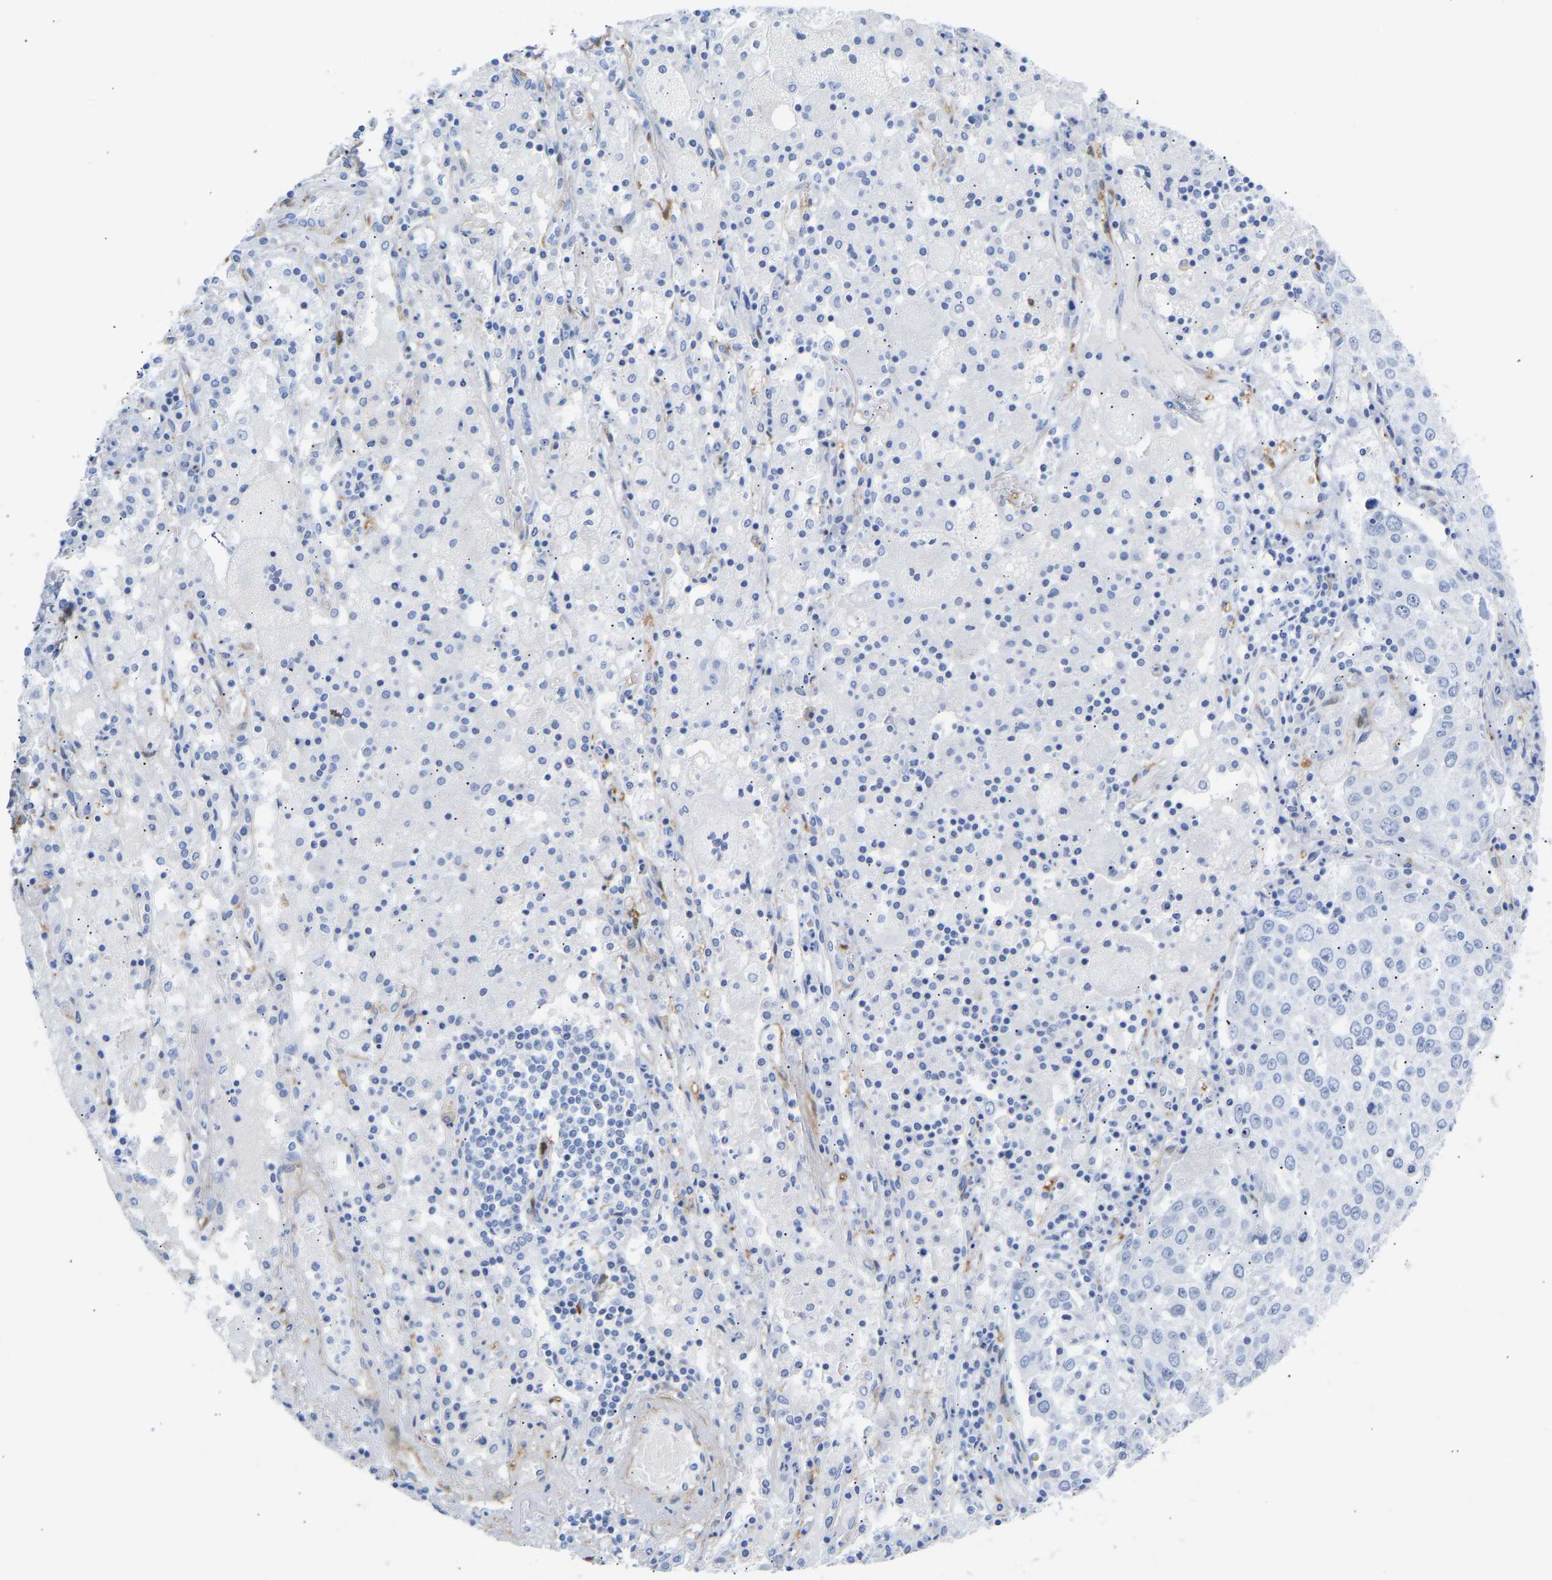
{"staining": {"intensity": "negative", "quantity": "none", "location": "none"}, "tissue": "lung cancer", "cell_type": "Tumor cells", "image_type": "cancer", "snomed": [{"axis": "morphology", "description": "Squamous cell carcinoma, NOS"}, {"axis": "topography", "description": "Lung"}], "caption": "Immunohistochemical staining of human lung cancer (squamous cell carcinoma) displays no significant expression in tumor cells. (DAB (3,3'-diaminobenzidine) immunohistochemistry (IHC) with hematoxylin counter stain).", "gene": "AMPH", "patient": {"sex": "male", "age": 65}}